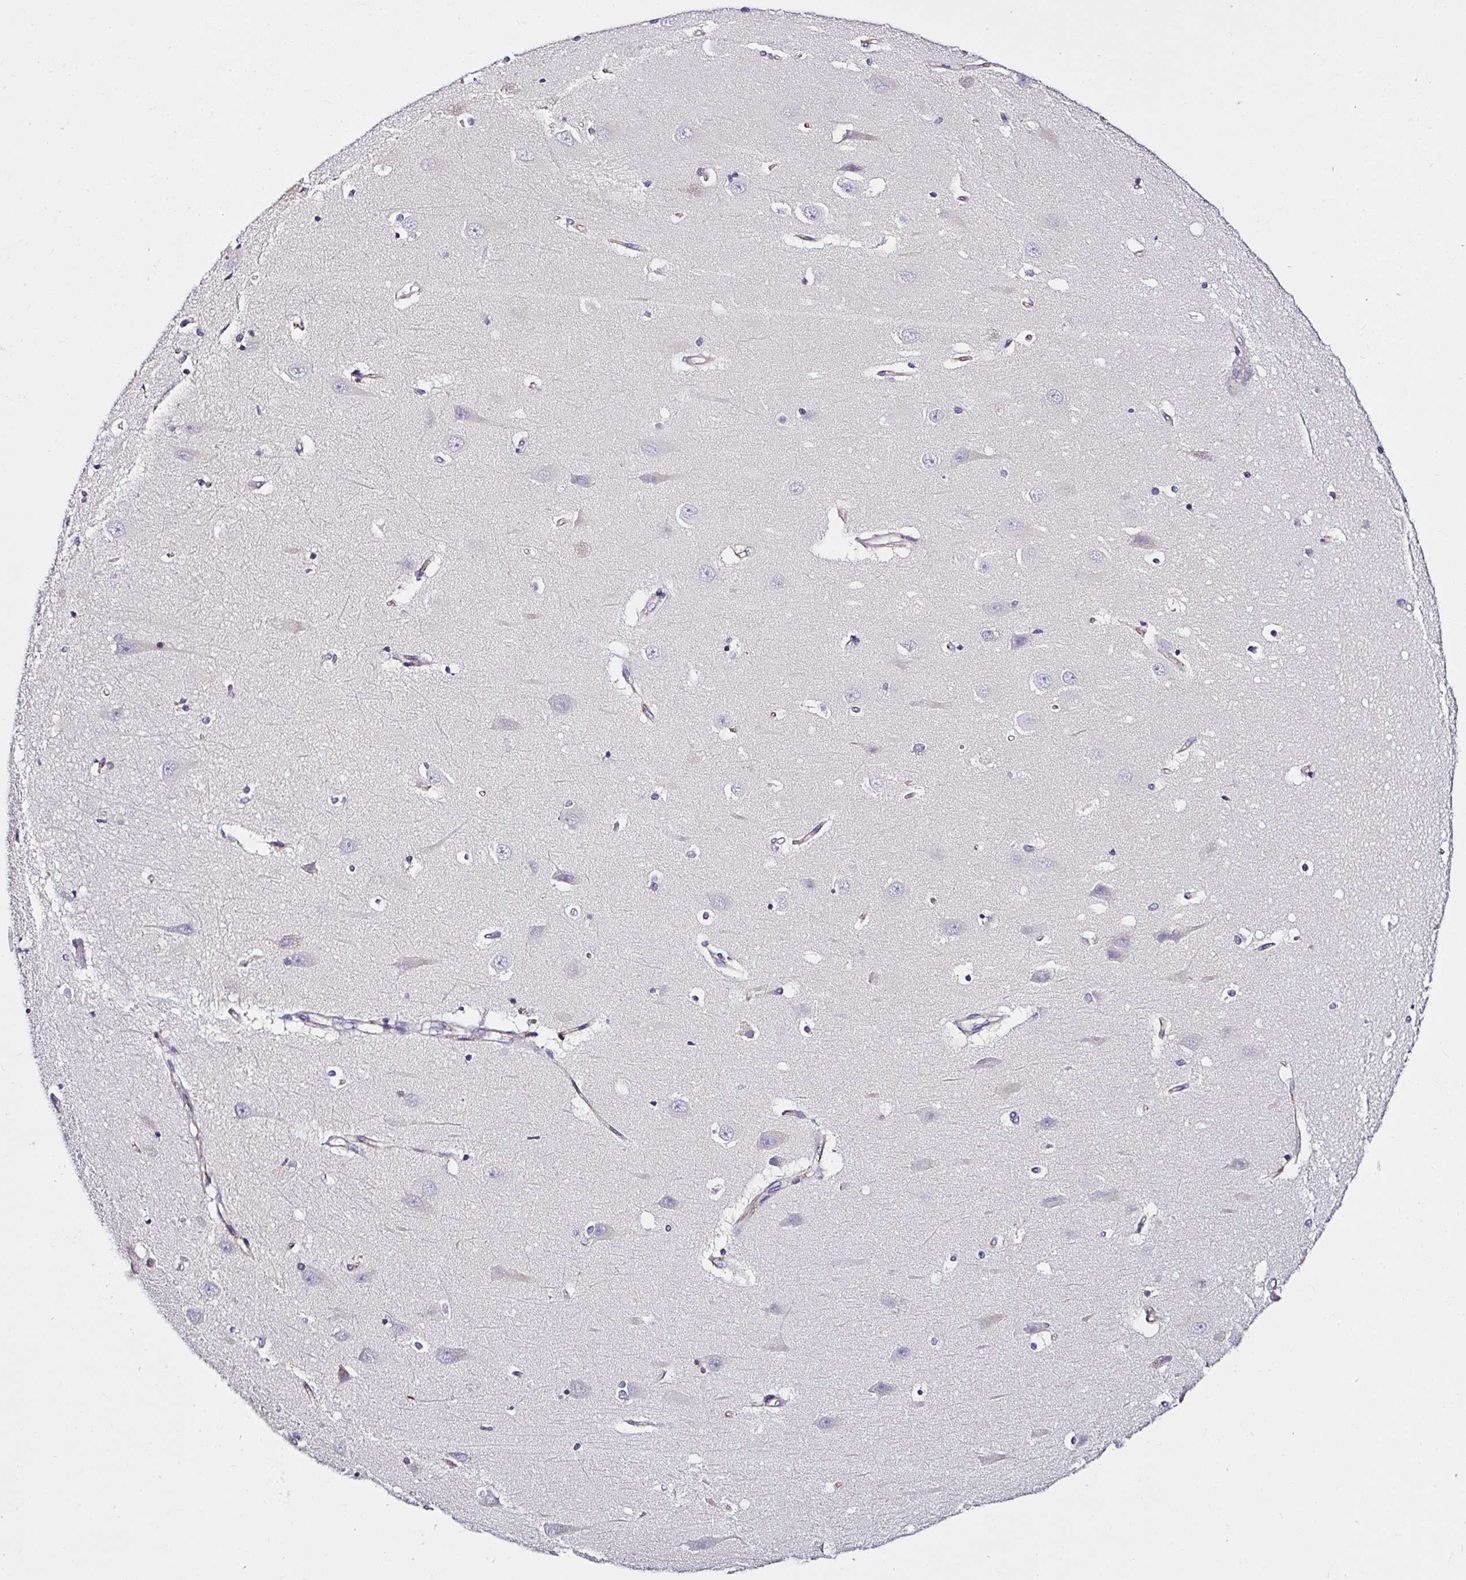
{"staining": {"intensity": "negative", "quantity": "none", "location": "none"}, "tissue": "hippocampus", "cell_type": "Glial cells", "image_type": "normal", "snomed": [{"axis": "morphology", "description": "Normal tissue, NOS"}, {"axis": "topography", "description": "Hippocampus"}], "caption": "IHC histopathology image of unremarkable hippocampus stained for a protein (brown), which reveals no positivity in glial cells. Nuclei are stained in blue.", "gene": "VSIG2", "patient": {"sex": "male", "age": 63}}